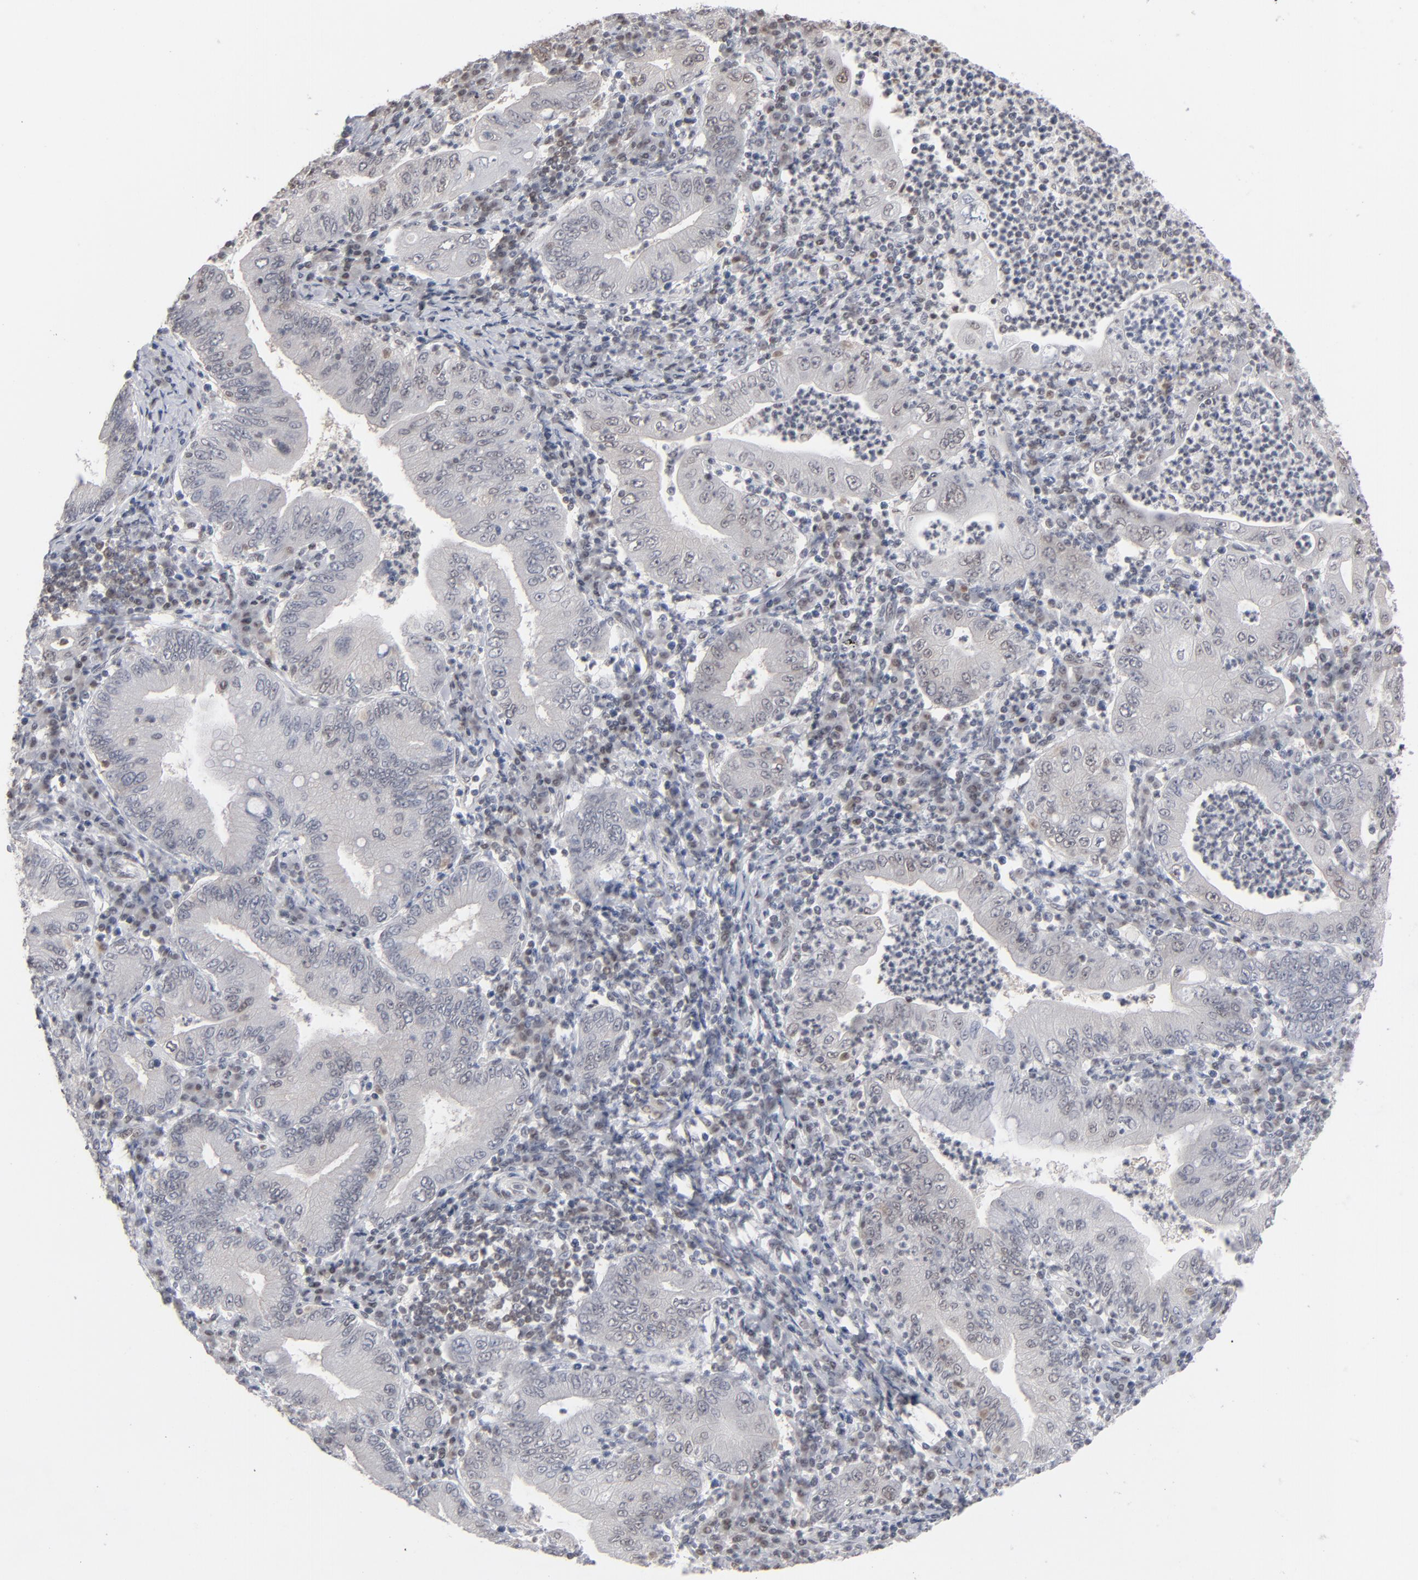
{"staining": {"intensity": "negative", "quantity": "none", "location": "none"}, "tissue": "stomach cancer", "cell_type": "Tumor cells", "image_type": "cancer", "snomed": [{"axis": "morphology", "description": "Normal tissue, NOS"}, {"axis": "morphology", "description": "Adenocarcinoma, NOS"}, {"axis": "topography", "description": "Esophagus"}, {"axis": "topography", "description": "Stomach, upper"}, {"axis": "topography", "description": "Peripheral nerve tissue"}], "caption": "Stomach cancer (adenocarcinoma) stained for a protein using immunohistochemistry (IHC) exhibits no positivity tumor cells.", "gene": "IRF9", "patient": {"sex": "male", "age": 62}}